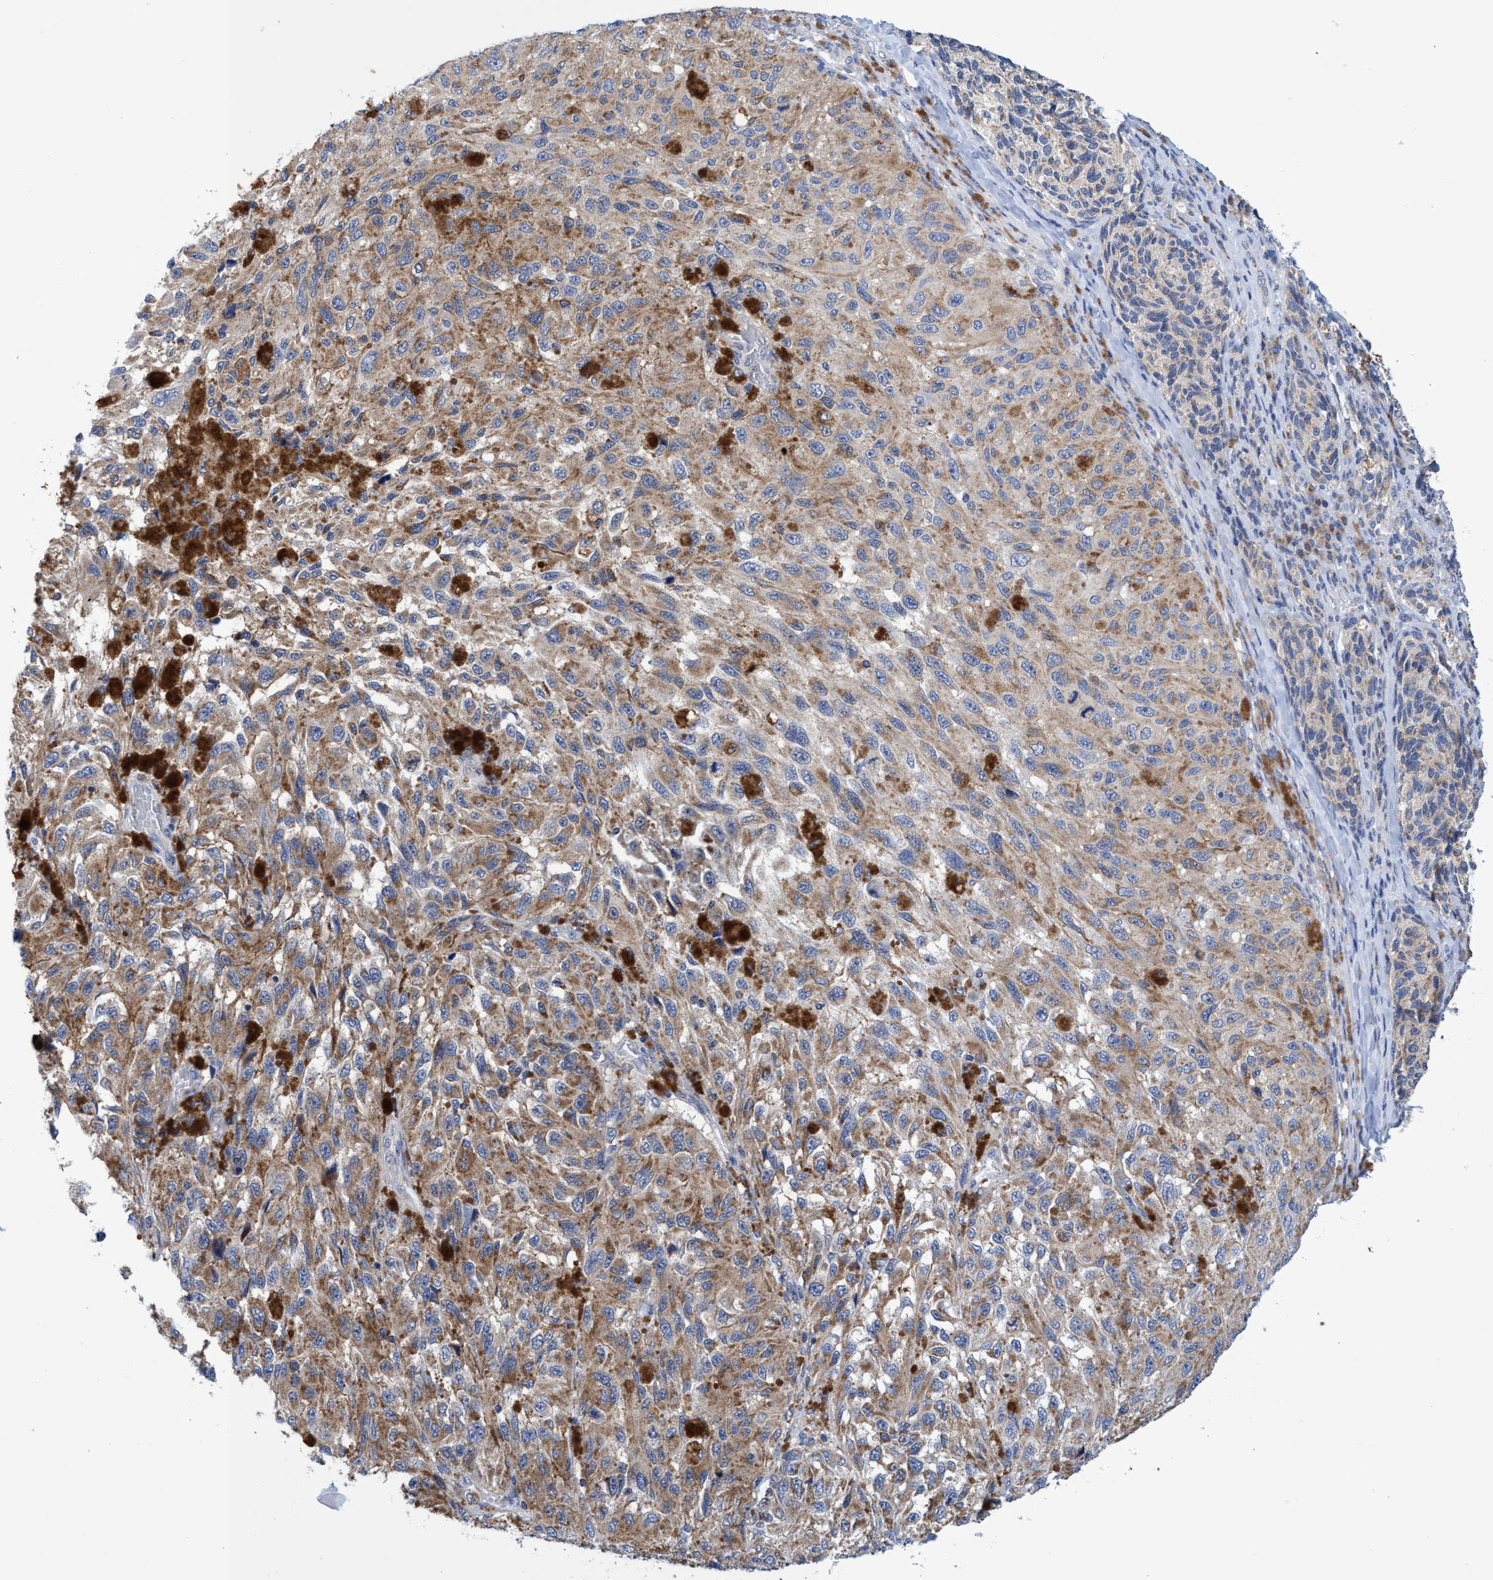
{"staining": {"intensity": "moderate", "quantity": ">75%", "location": "cytoplasmic/membranous"}, "tissue": "melanoma", "cell_type": "Tumor cells", "image_type": "cancer", "snomed": [{"axis": "morphology", "description": "Malignant melanoma, NOS"}, {"axis": "topography", "description": "Skin"}], "caption": "There is medium levels of moderate cytoplasmic/membranous positivity in tumor cells of malignant melanoma, as demonstrated by immunohistochemical staining (brown color).", "gene": "CRYZ", "patient": {"sex": "female", "age": 73}}